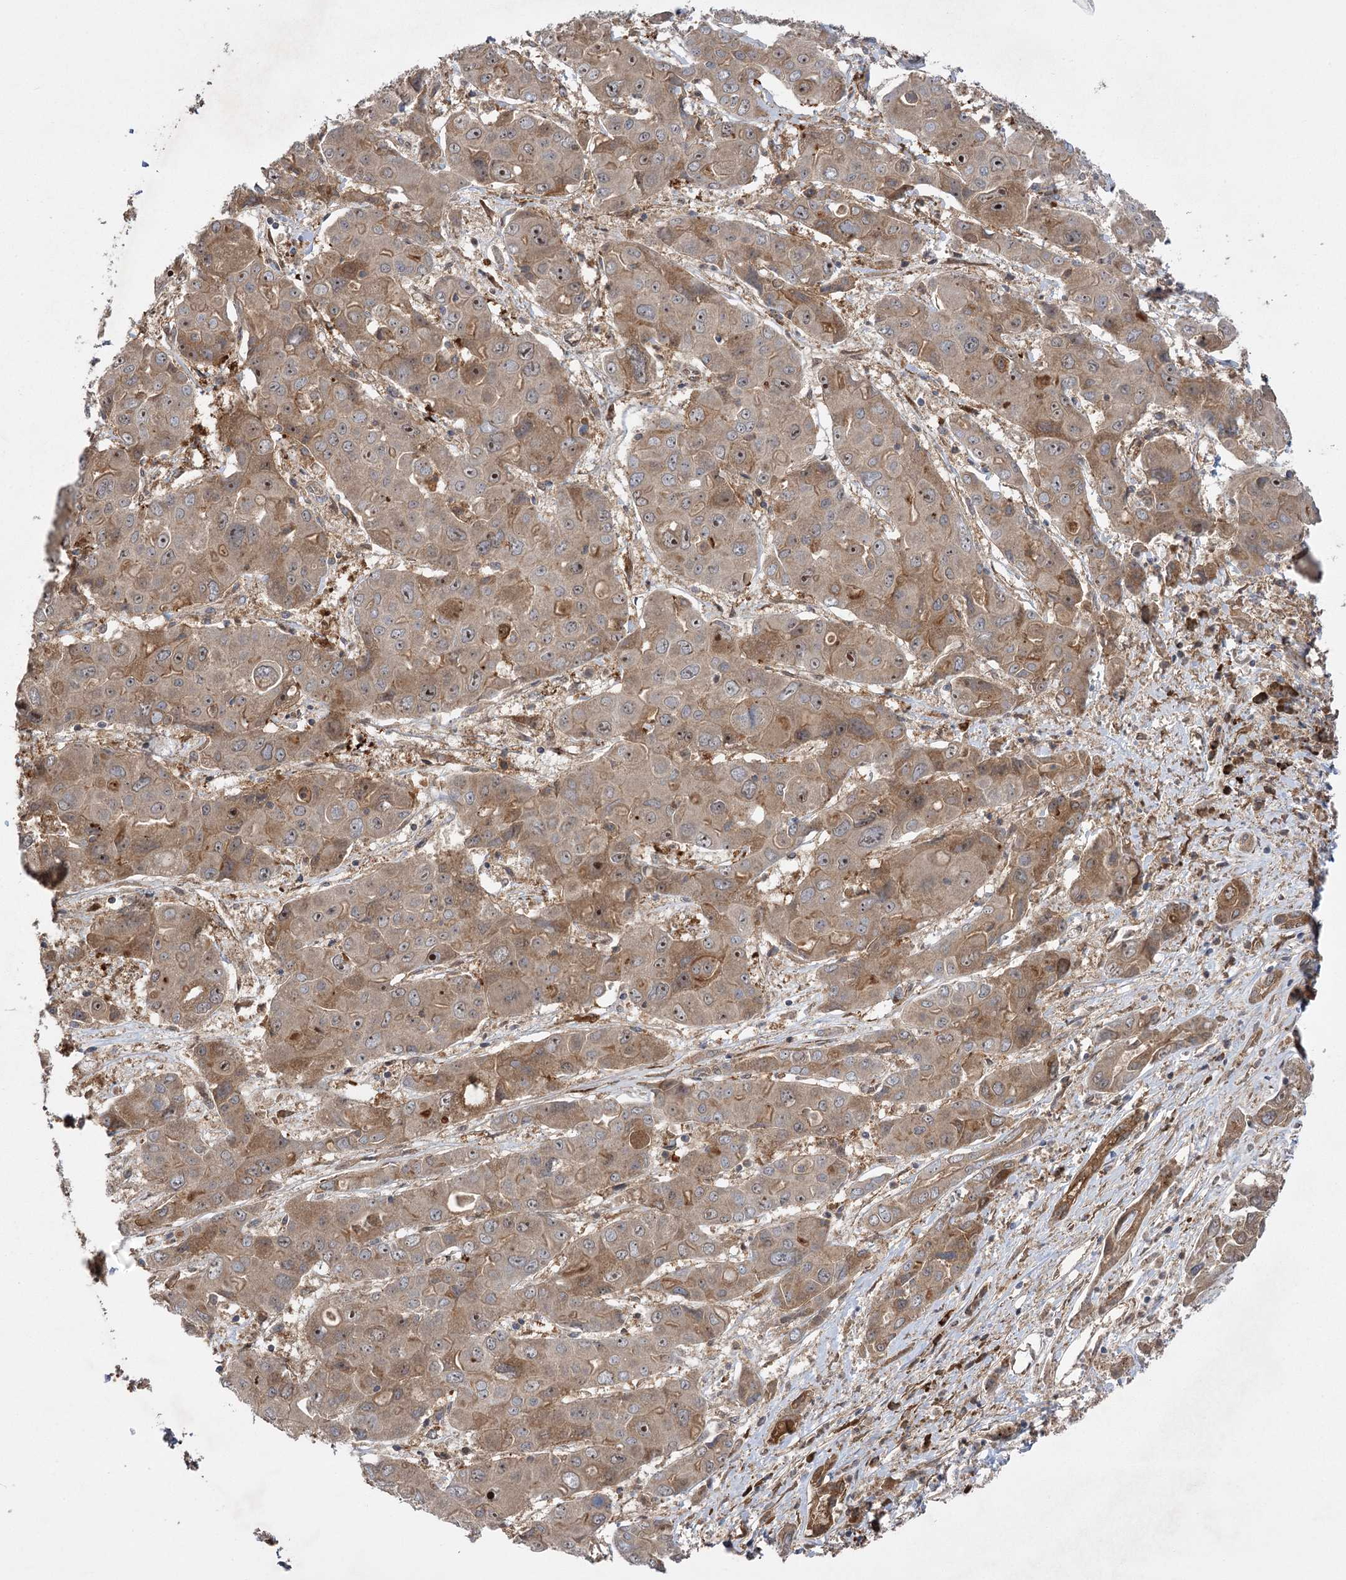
{"staining": {"intensity": "weak", "quantity": ">75%", "location": "cytoplasmic/membranous"}, "tissue": "liver cancer", "cell_type": "Tumor cells", "image_type": "cancer", "snomed": [{"axis": "morphology", "description": "Cholangiocarcinoma"}, {"axis": "topography", "description": "Liver"}], "caption": "Liver cancer (cholangiocarcinoma) tissue exhibits weak cytoplasmic/membranous positivity in approximately >75% of tumor cells", "gene": "KCNN2", "patient": {"sex": "male", "age": 67}}